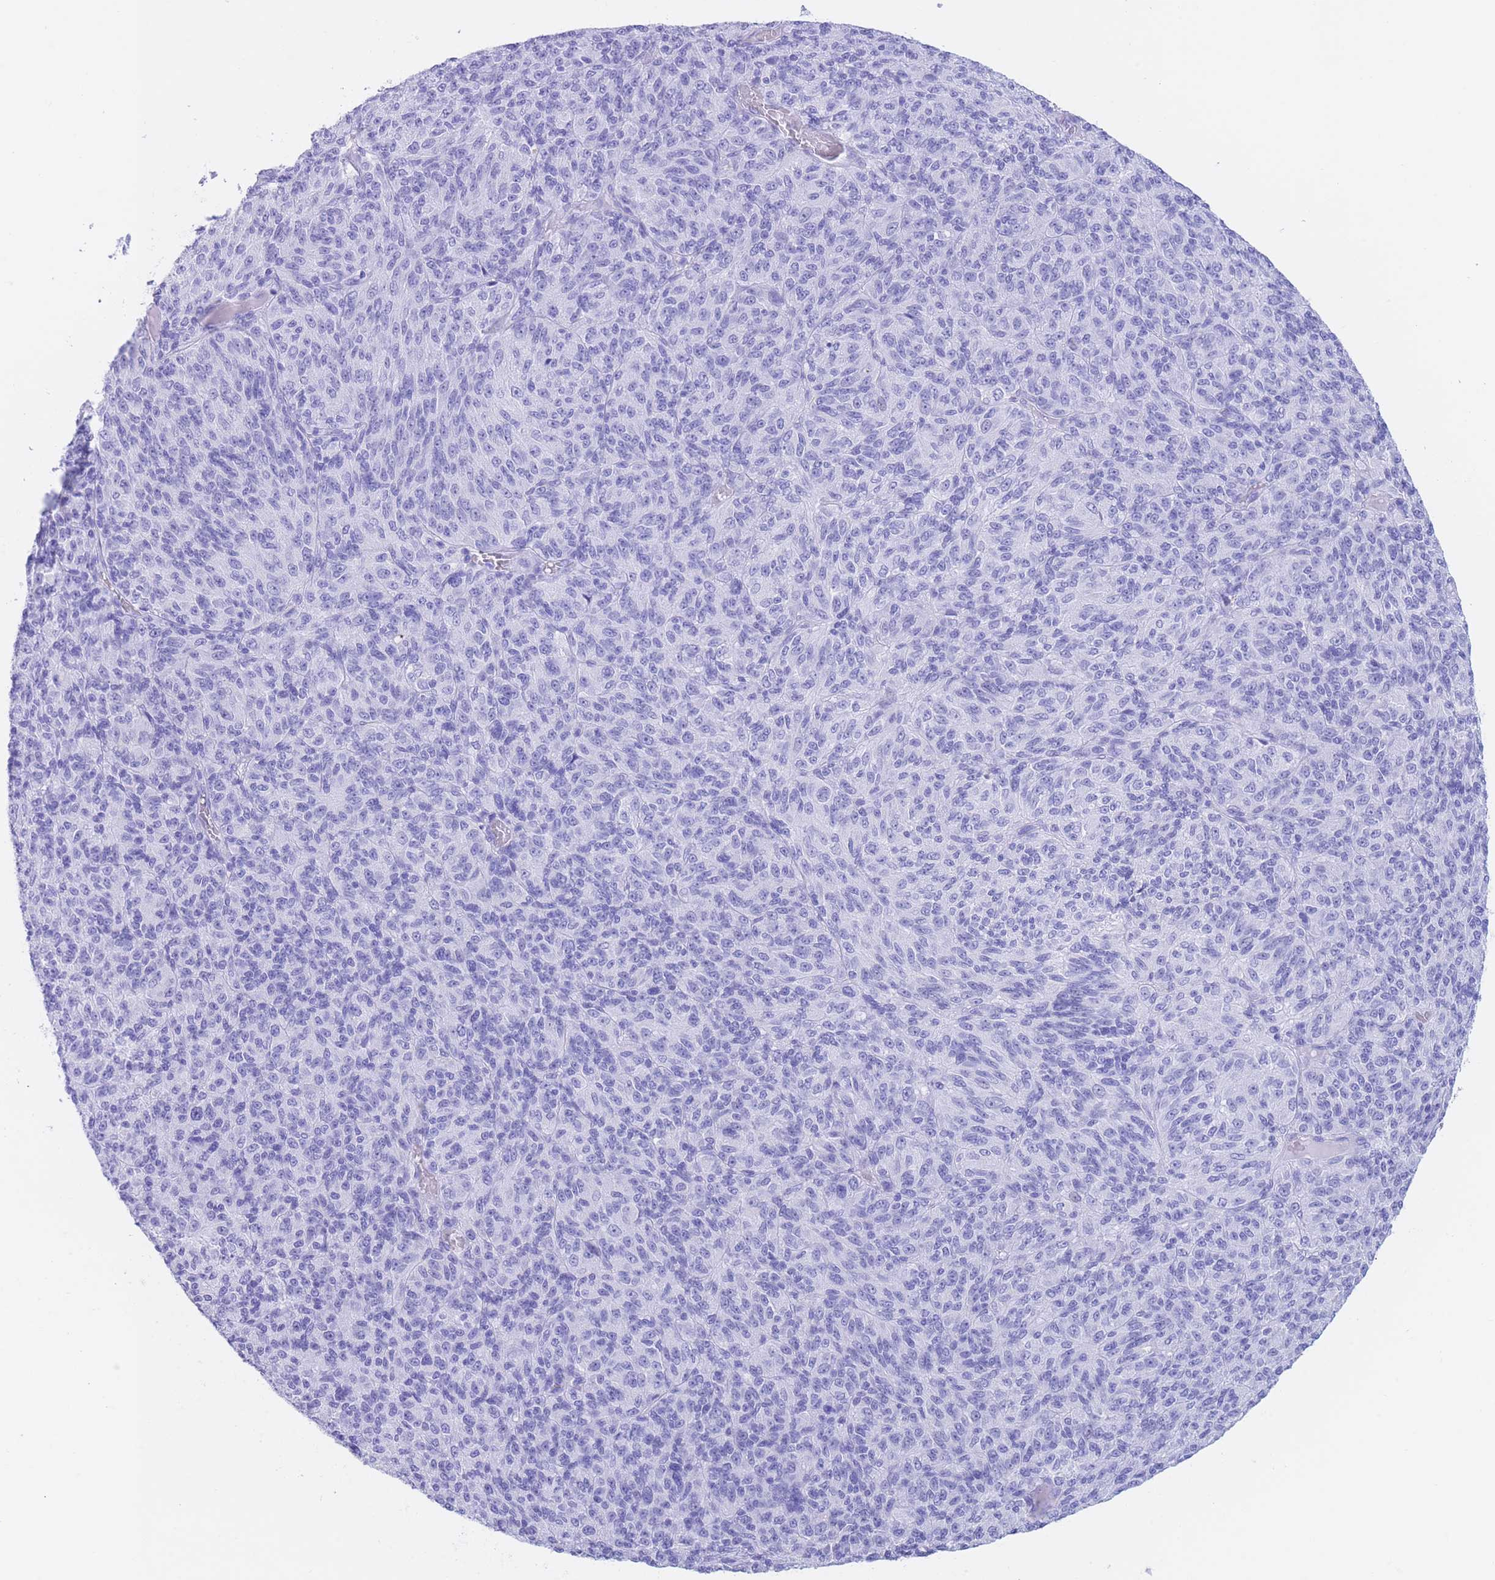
{"staining": {"intensity": "negative", "quantity": "none", "location": "none"}, "tissue": "melanoma", "cell_type": "Tumor cells", "image_type": "cancer", "snomed": [{"axis": "morphology", "description": "Malignant melanoma, Metastatic site"}, {"axis": "topography", "description": "Brain"}], "caption": "Human malignant melanoma (metastatic site) stained for a protein using IHC shows no staining in tumor cells.", "gene": "SLCO1B3", "patient": {"sex": "female", "age": 56}}